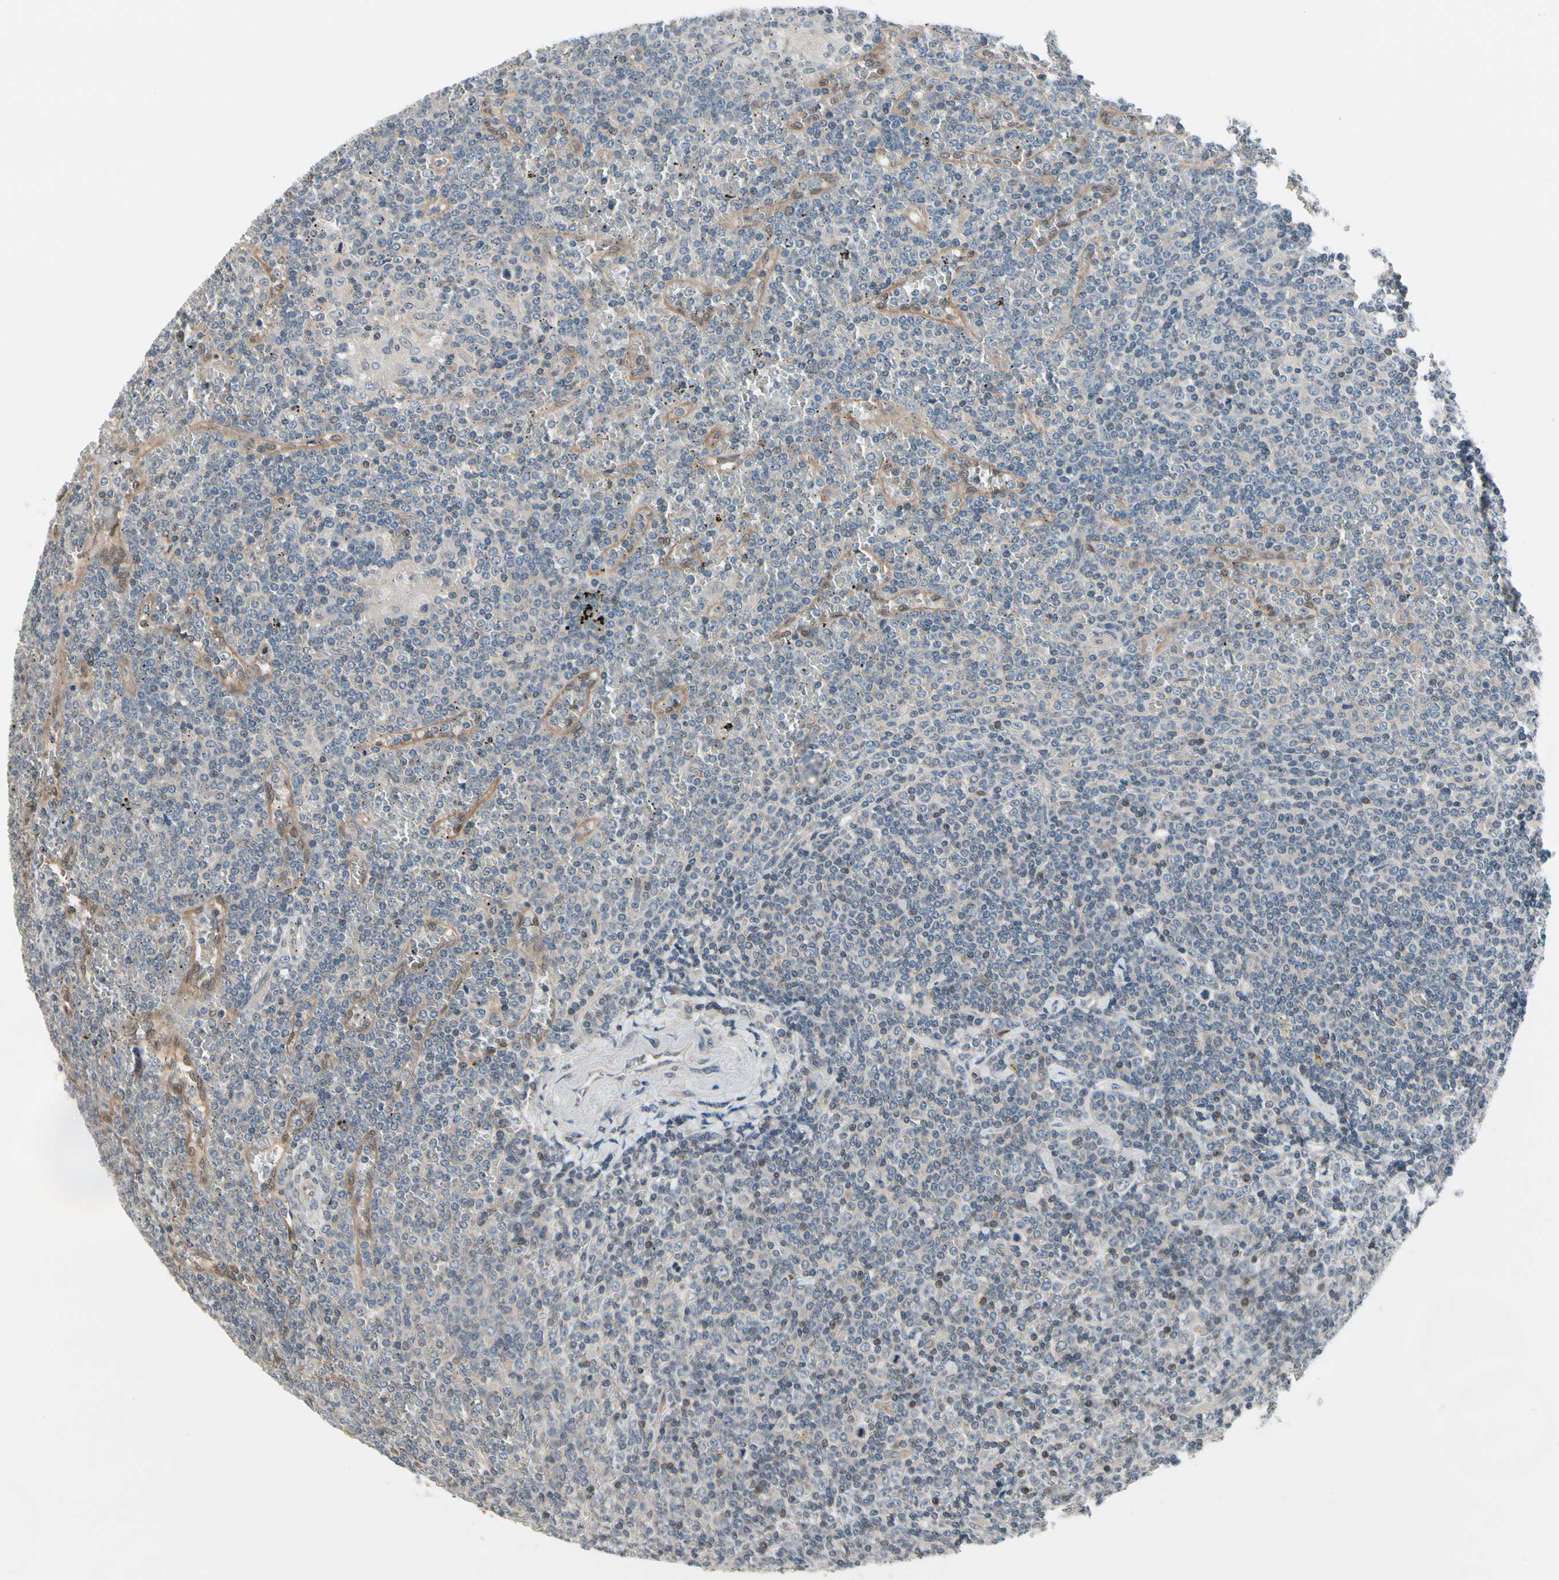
{"staining": {"intensity": "negative", "quantity": "none", "location": "none"}, "tissue": "lymphoma", "cell_type": "Tumor cells", "image_type": "cancer", "snomed": [{"axis": "morphology", "description": "Malignant lymphoma, non-Hodgkin's type, Low grade"}, {"axis": "topography", "description": "Spleen"}], "caption": "Low-grade malignant lymphoma, non-Hodgkin's type was stained to show a protein in brown. There is no significant expression in tumor cells.", "gene": "PRDX6", "patient": {"sex": "female", "age": 19}}